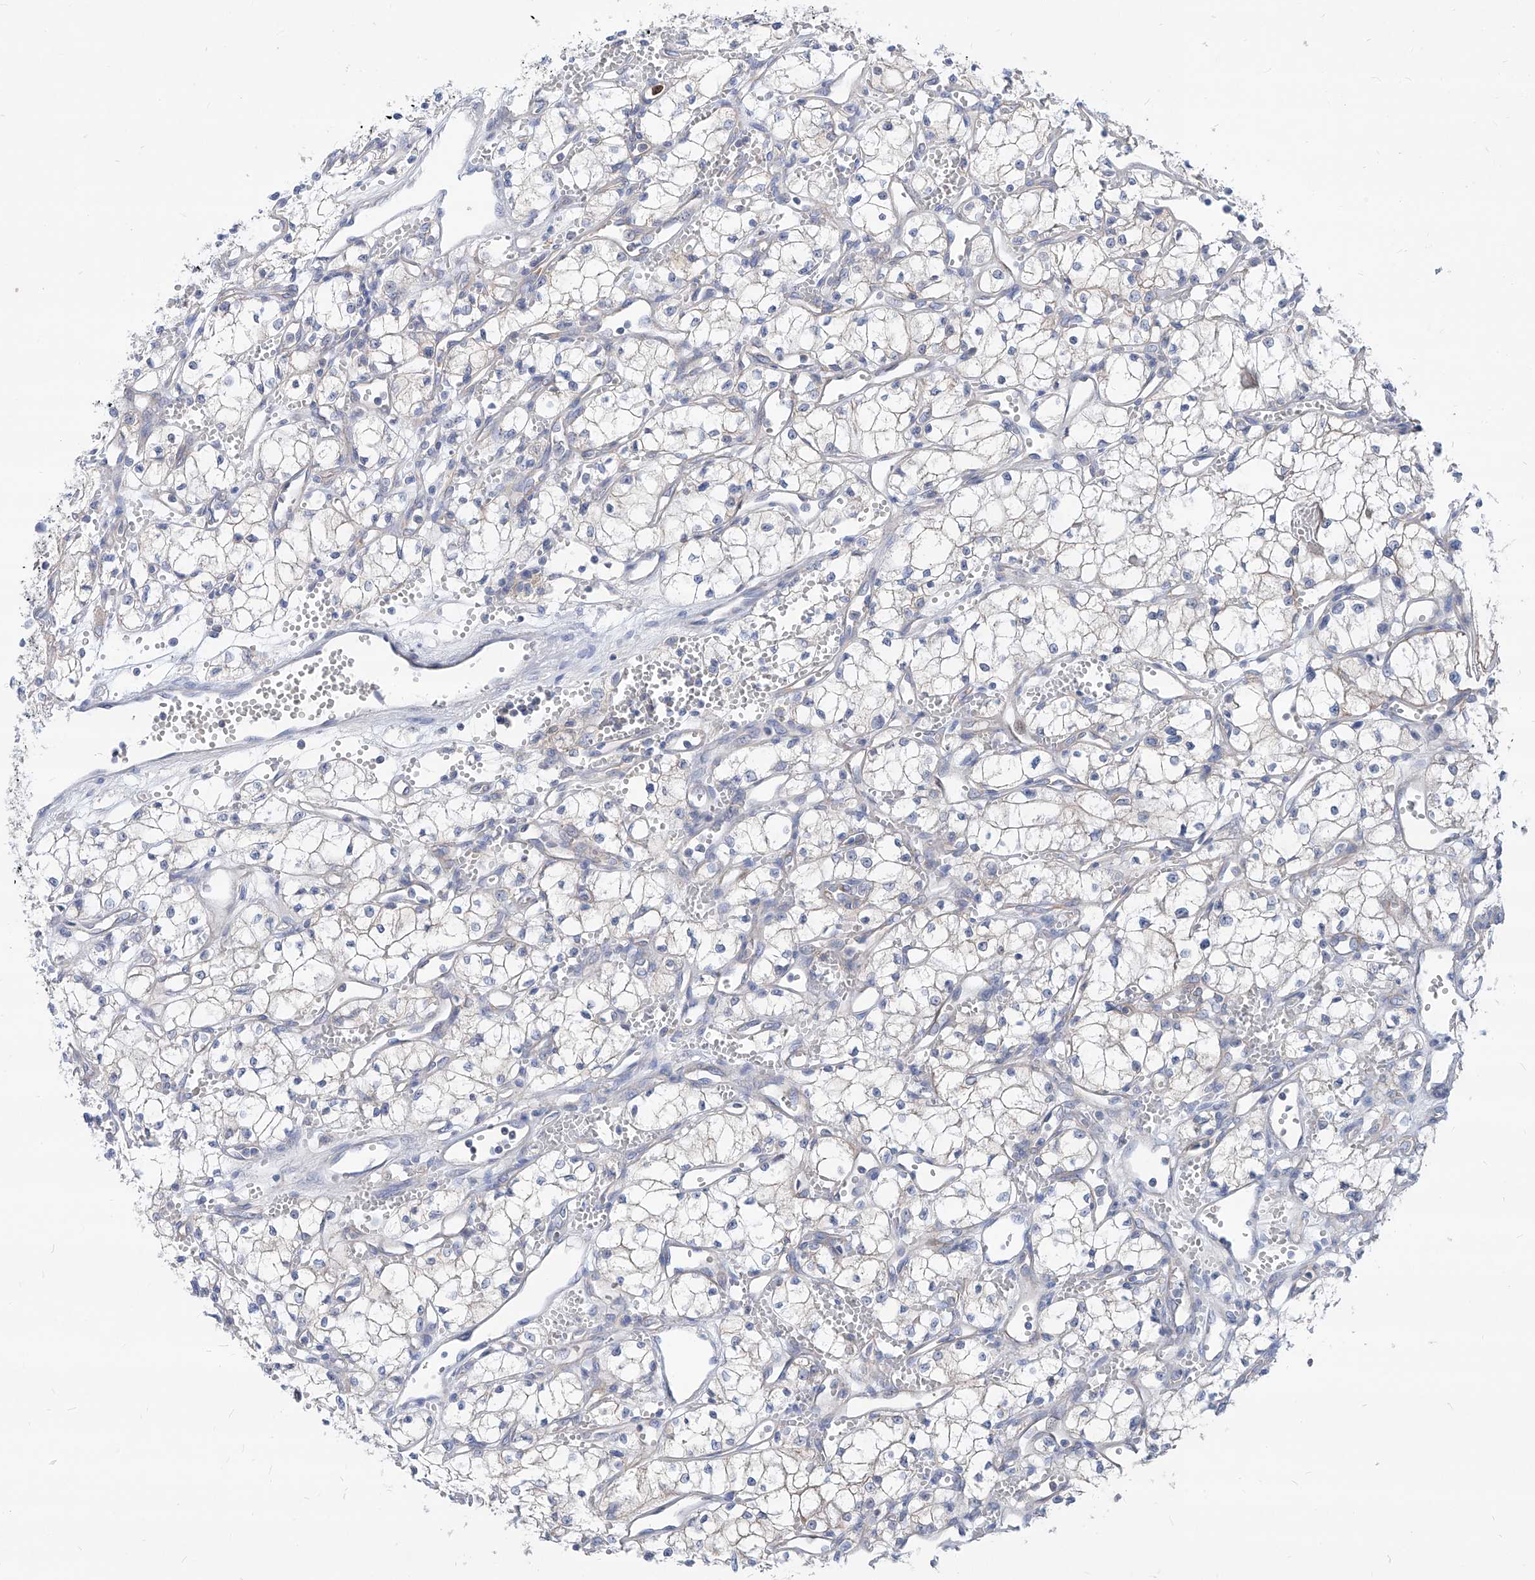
{"staining": {"intensity": "negative", "quantity": "none", "location": "none"}, "tissue": "renal cancer", "cell_type": "Tumor cells", "image_type": "cancer", "snomed": [{"axis": "morphology", "description": "Adenocarcinoma, NOS"}, {"axis": "topography", "description": "Kidney"}], "caption": "DAB immunohistochemical staining of human renal cancer (adenocarcinoma) demonstrates no significant positivity in tumor cells.", "gene": "AKAP10", "patient": {"sex": "male", "age": 59}}